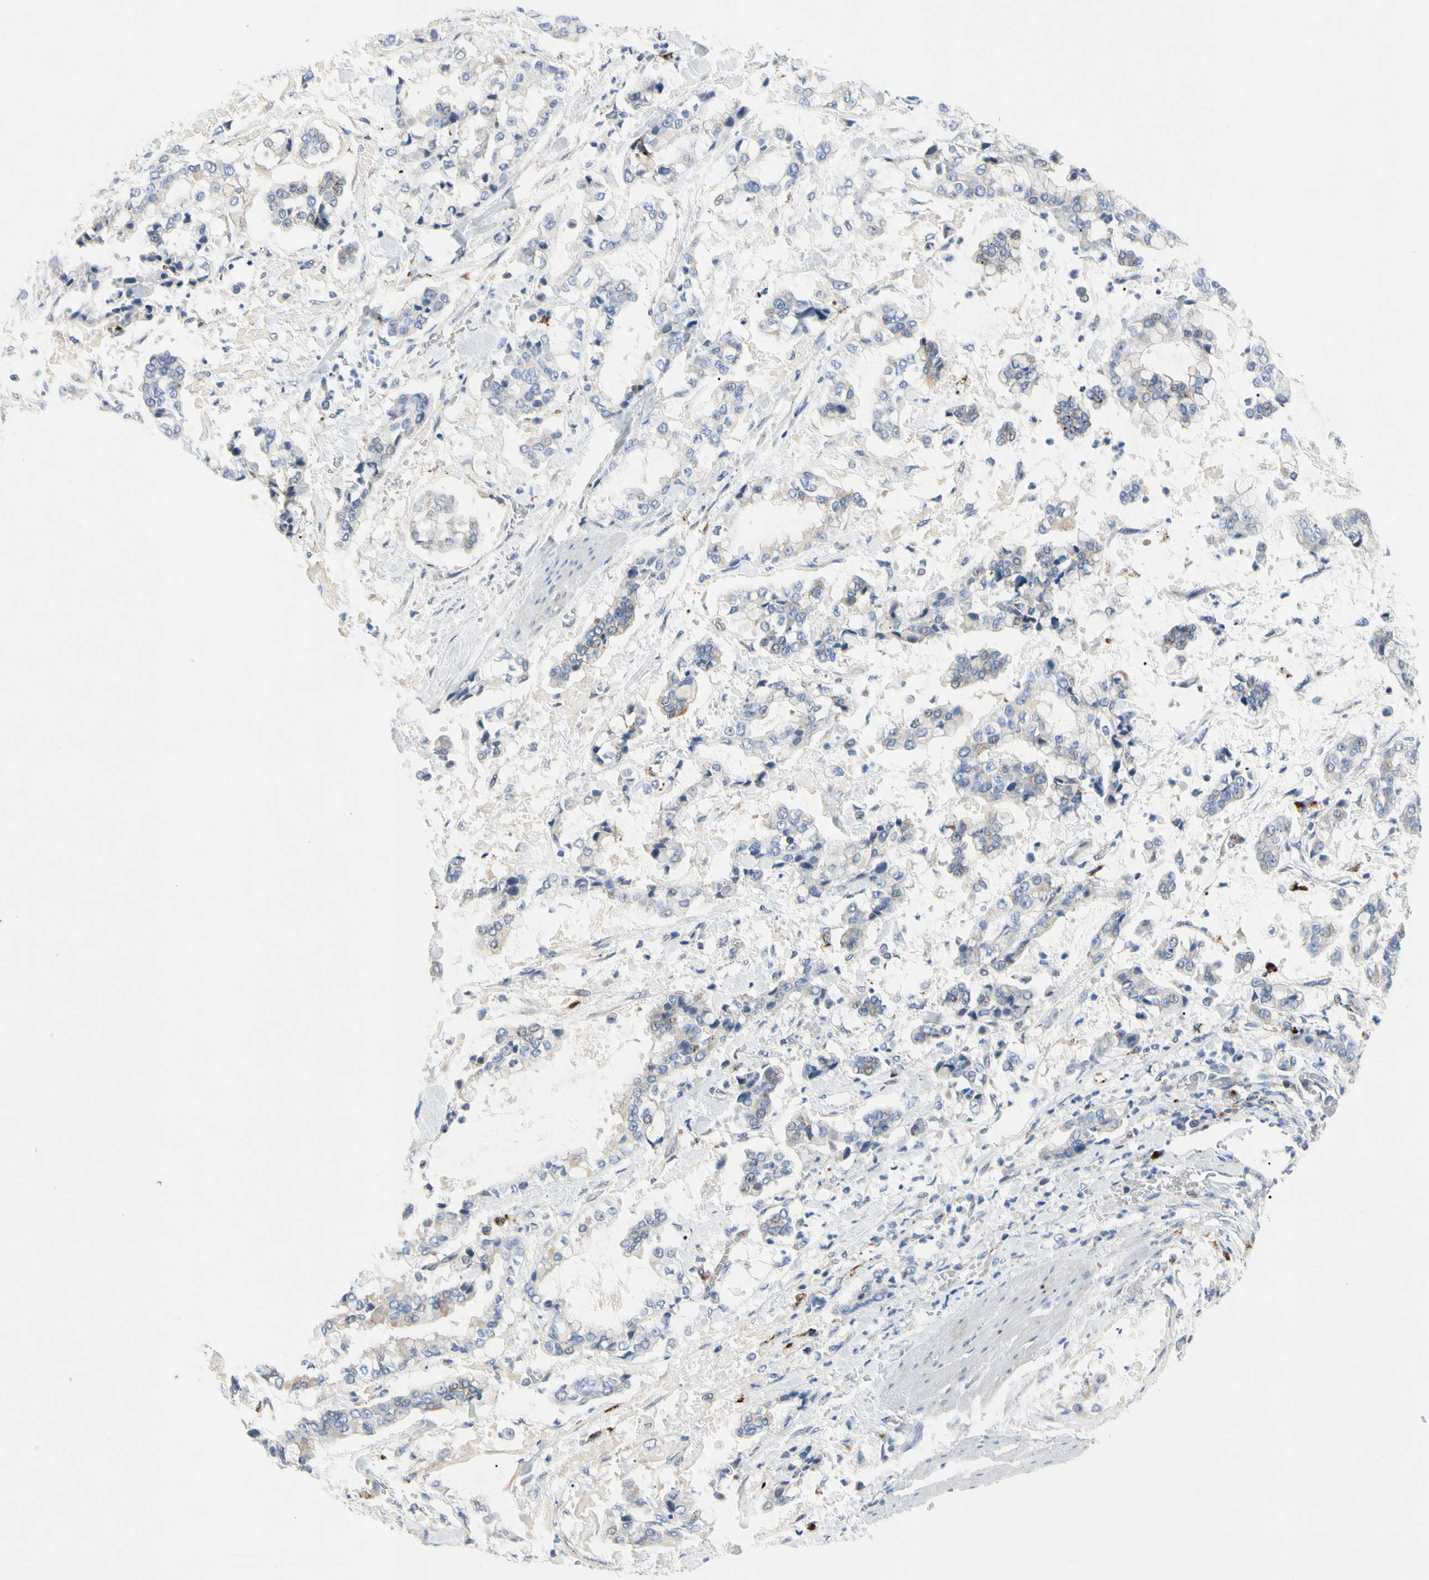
{"staining": {"intensity": "weak", "quantity": "25%-75%", "location": "cytoplasmic/membranous"}, "tissue": "stomach cancer", "cell_type": "Tumor cells", "image_type": "cancer", "snomed": [{"axis": "morphology", "description": "Normal tissue, NOS"}, {"axis": "morphology", "description": "Adenocarcinoma, NOS"}, {"axis": "topography", "description": "Stomach, upper"}, {"axis": "topography", "description": "Stomach"}], "caption": "Immunohistochemistry (IHC) image of human stomach cancer (adenocarcinoma) stained for a protein (brown), which exhibits low levels of weak cytoplasmic/membranous expression in about 25%-75% of tumor cells.", "gene": "RETSAT", "patient": {"sex": "male", "age": 76}}